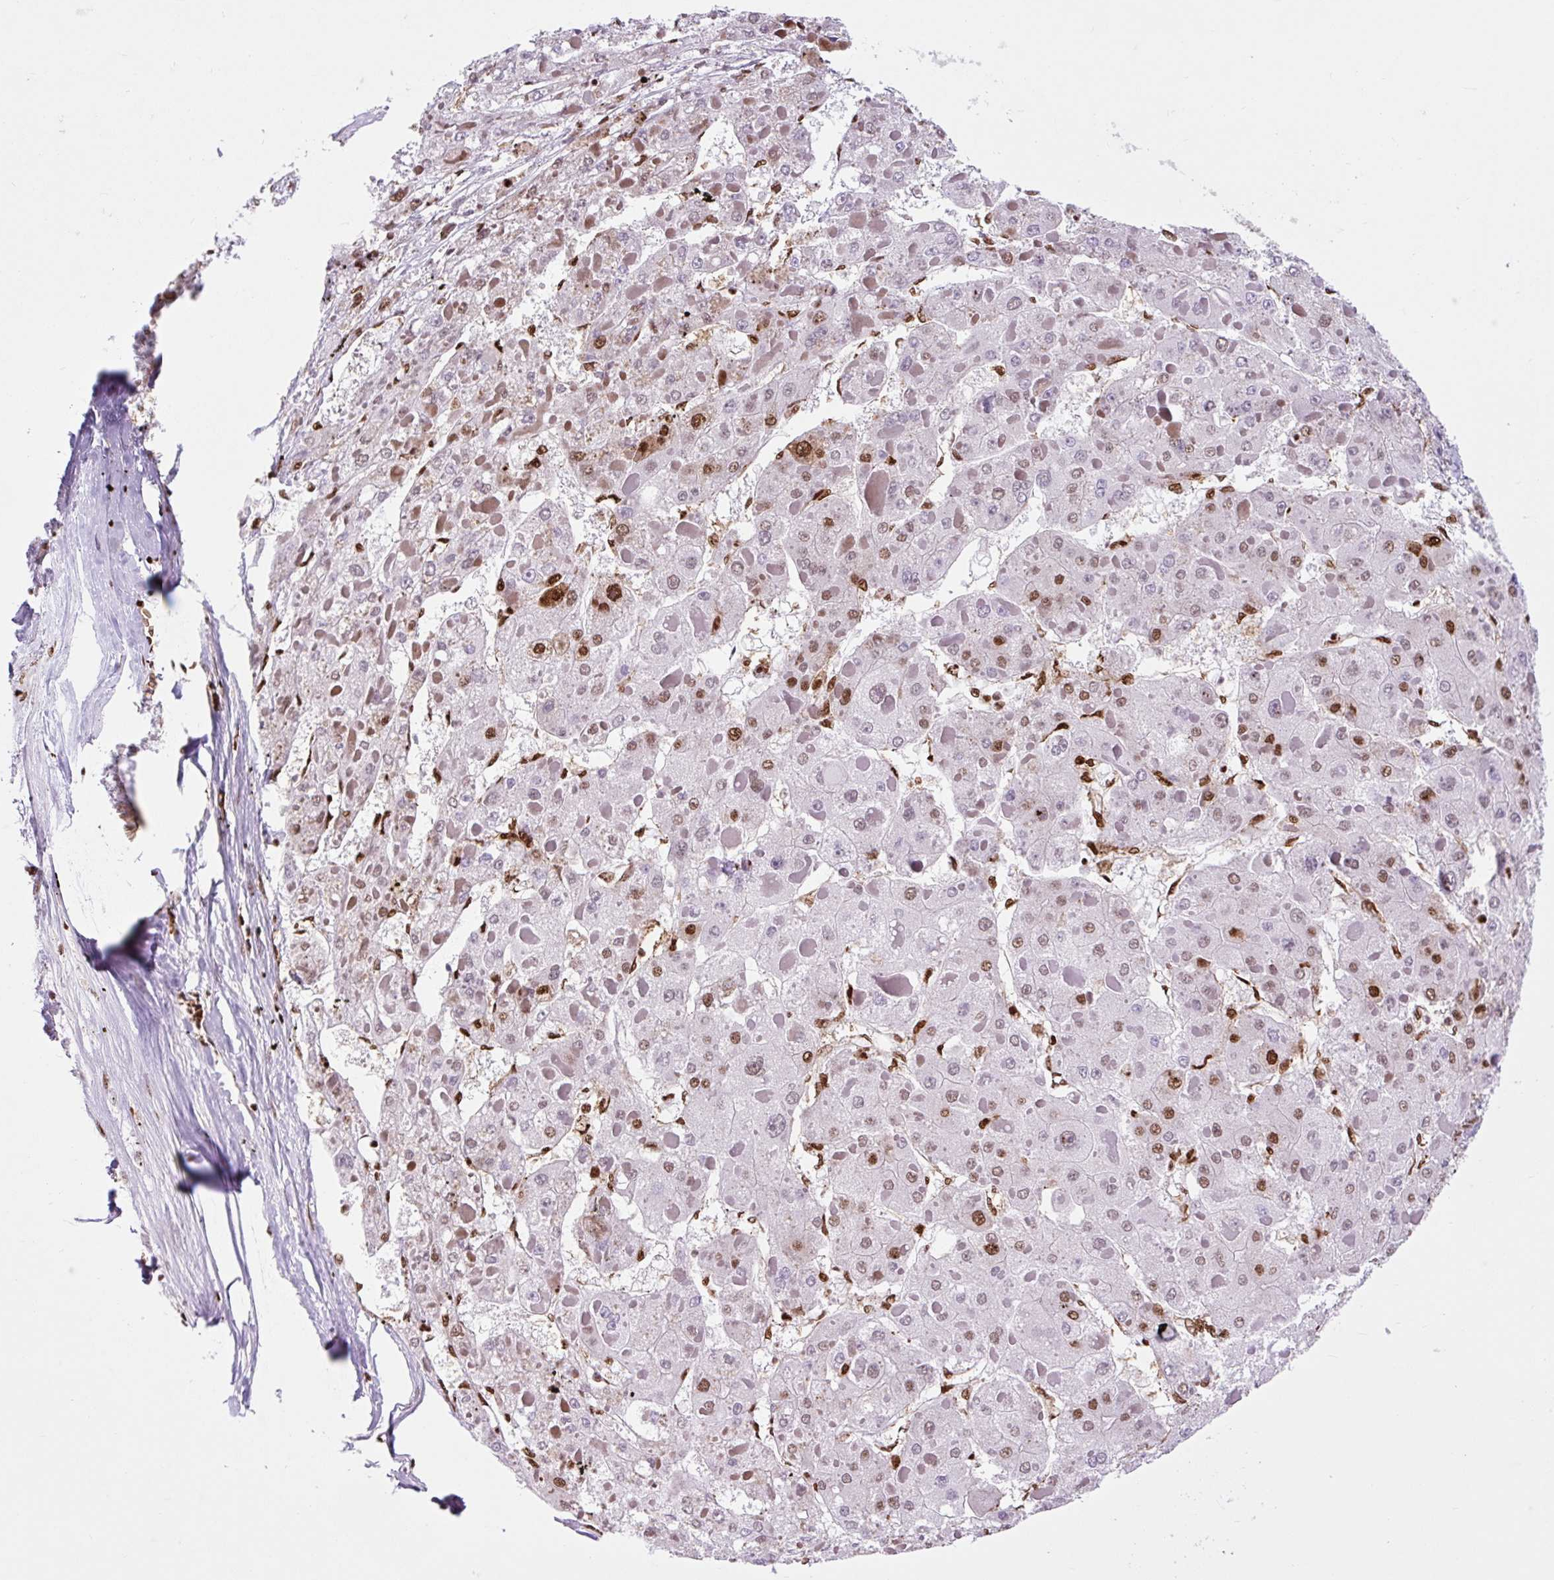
{"staining": {"intensity": "moderate", "quantity": "25%-75%", "location": "nuclear"}, "tissue": "liver cancer", "cell_type": "Tumor cells", "image_type": "cancer", "snomed": [{"axis": "morphology", "description": "Carcinoma, Hepatocellular, NOS"}, {"axis": "topography", "description": "Liver"}], "caption": "Protein expression analysis of human hepatocellular carcinoma (liver) reveals moderate nuclear expression in about 25%-75% of tumor cells.", "gene": "FUS", "patient": {"sex": "female", "age": 73}}